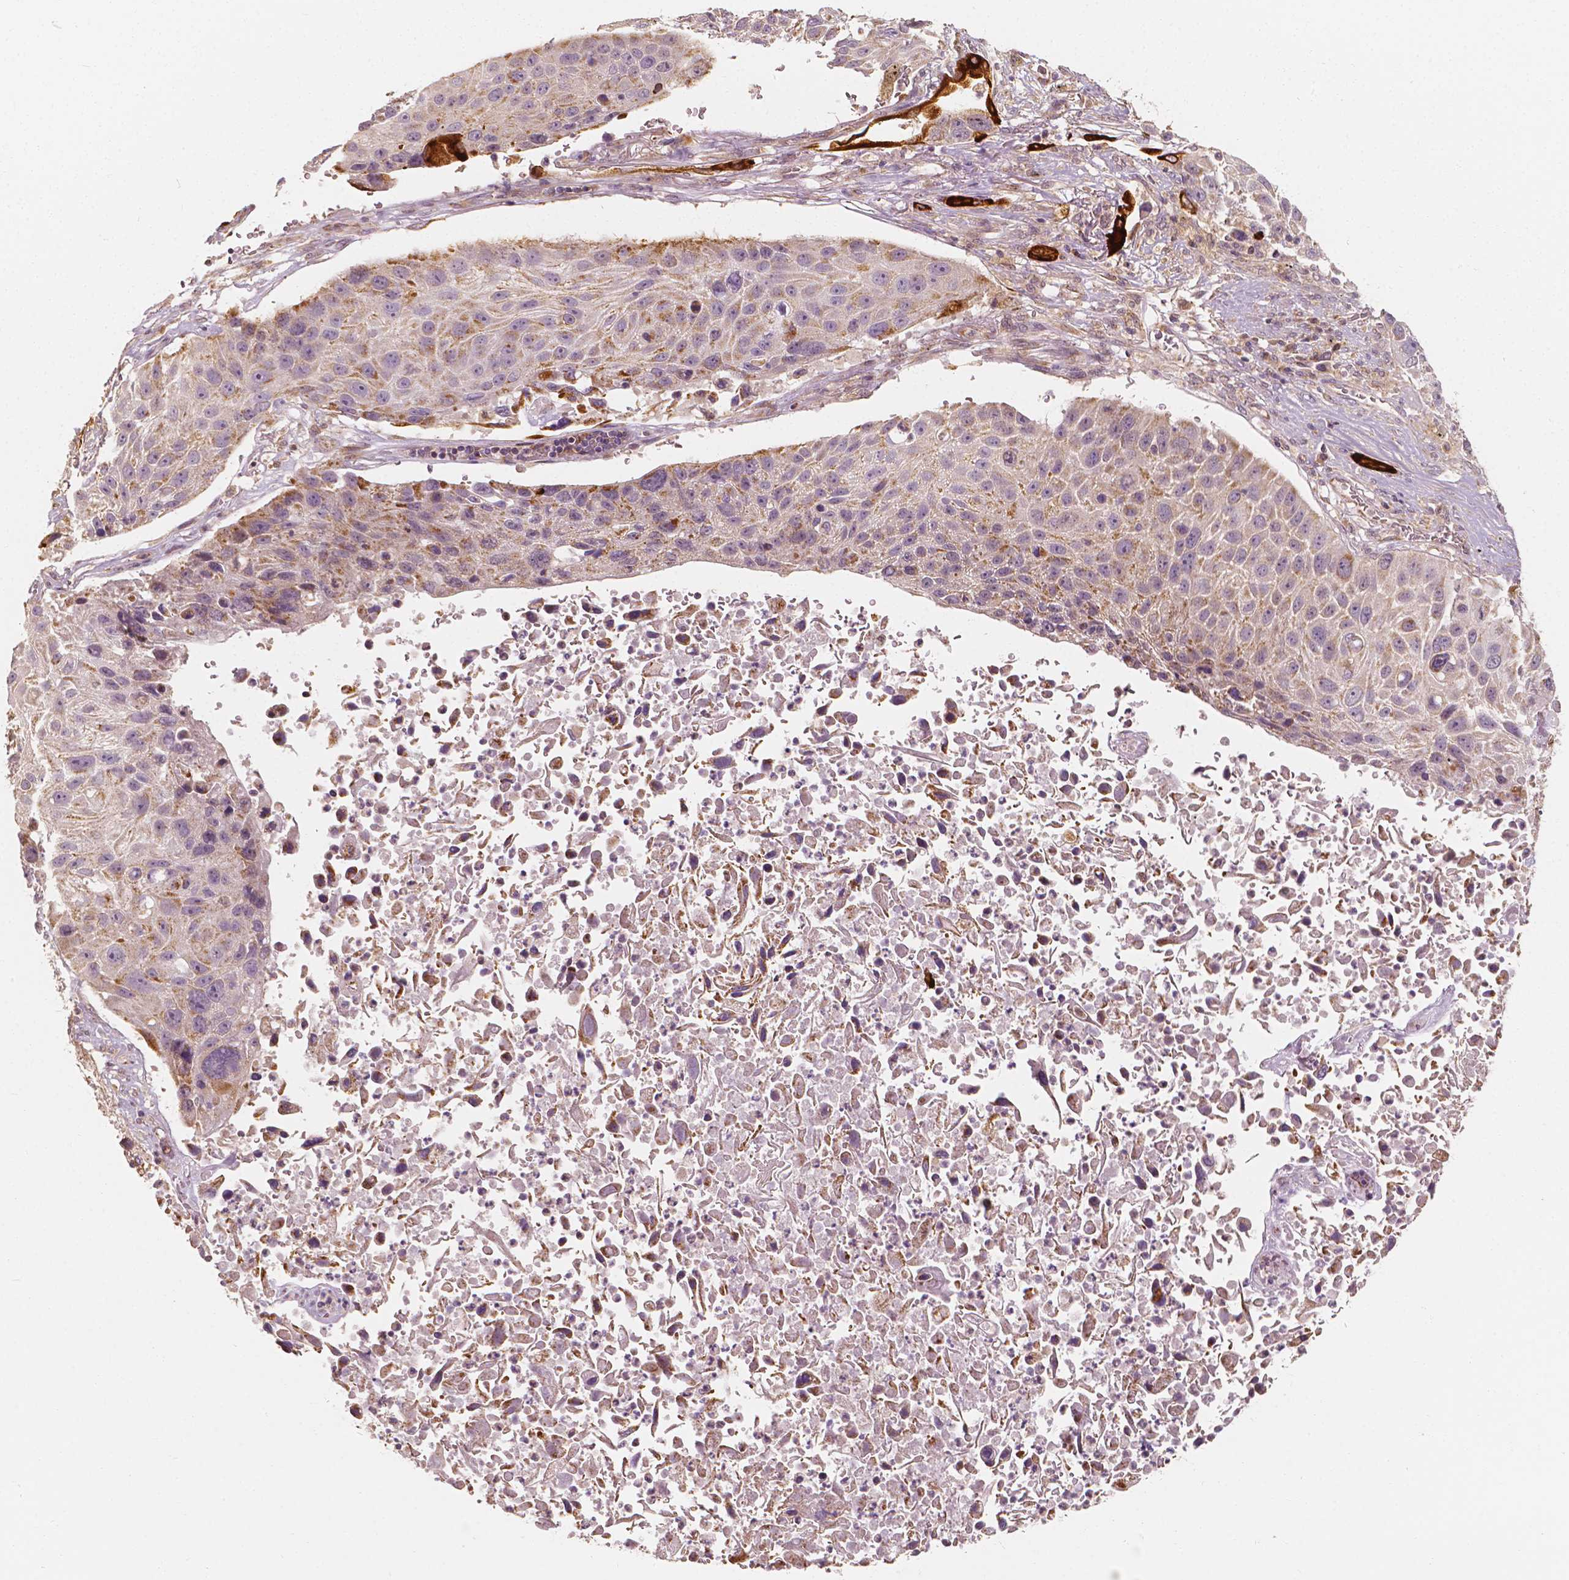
{"staining": {"intensity": "strong", "quantity": "<25%", "location": "cytoplasmic/membranous"}, "tissue": "lung cancer", "cell_type": "Tumor cells", "image_type": "cancer", "snomed": [{"axis": "morphology", "description": "Normal morphology"}, {"axis": "morphology", "description": "Squamous cell carcinoma, NOS"}, {"axis": "topography", "description": "Lymph node"}, {"axis": "topography", "description": "Lung"}], "caption": "This micrograph reveals IHC staining of lung squamous cell carcinoma, with medium strong cytoplasmic/membranous expression in approximately <25% of tumor cells.", "gene": "SHPK", "patient": {"sex": "male", "age": 67}}